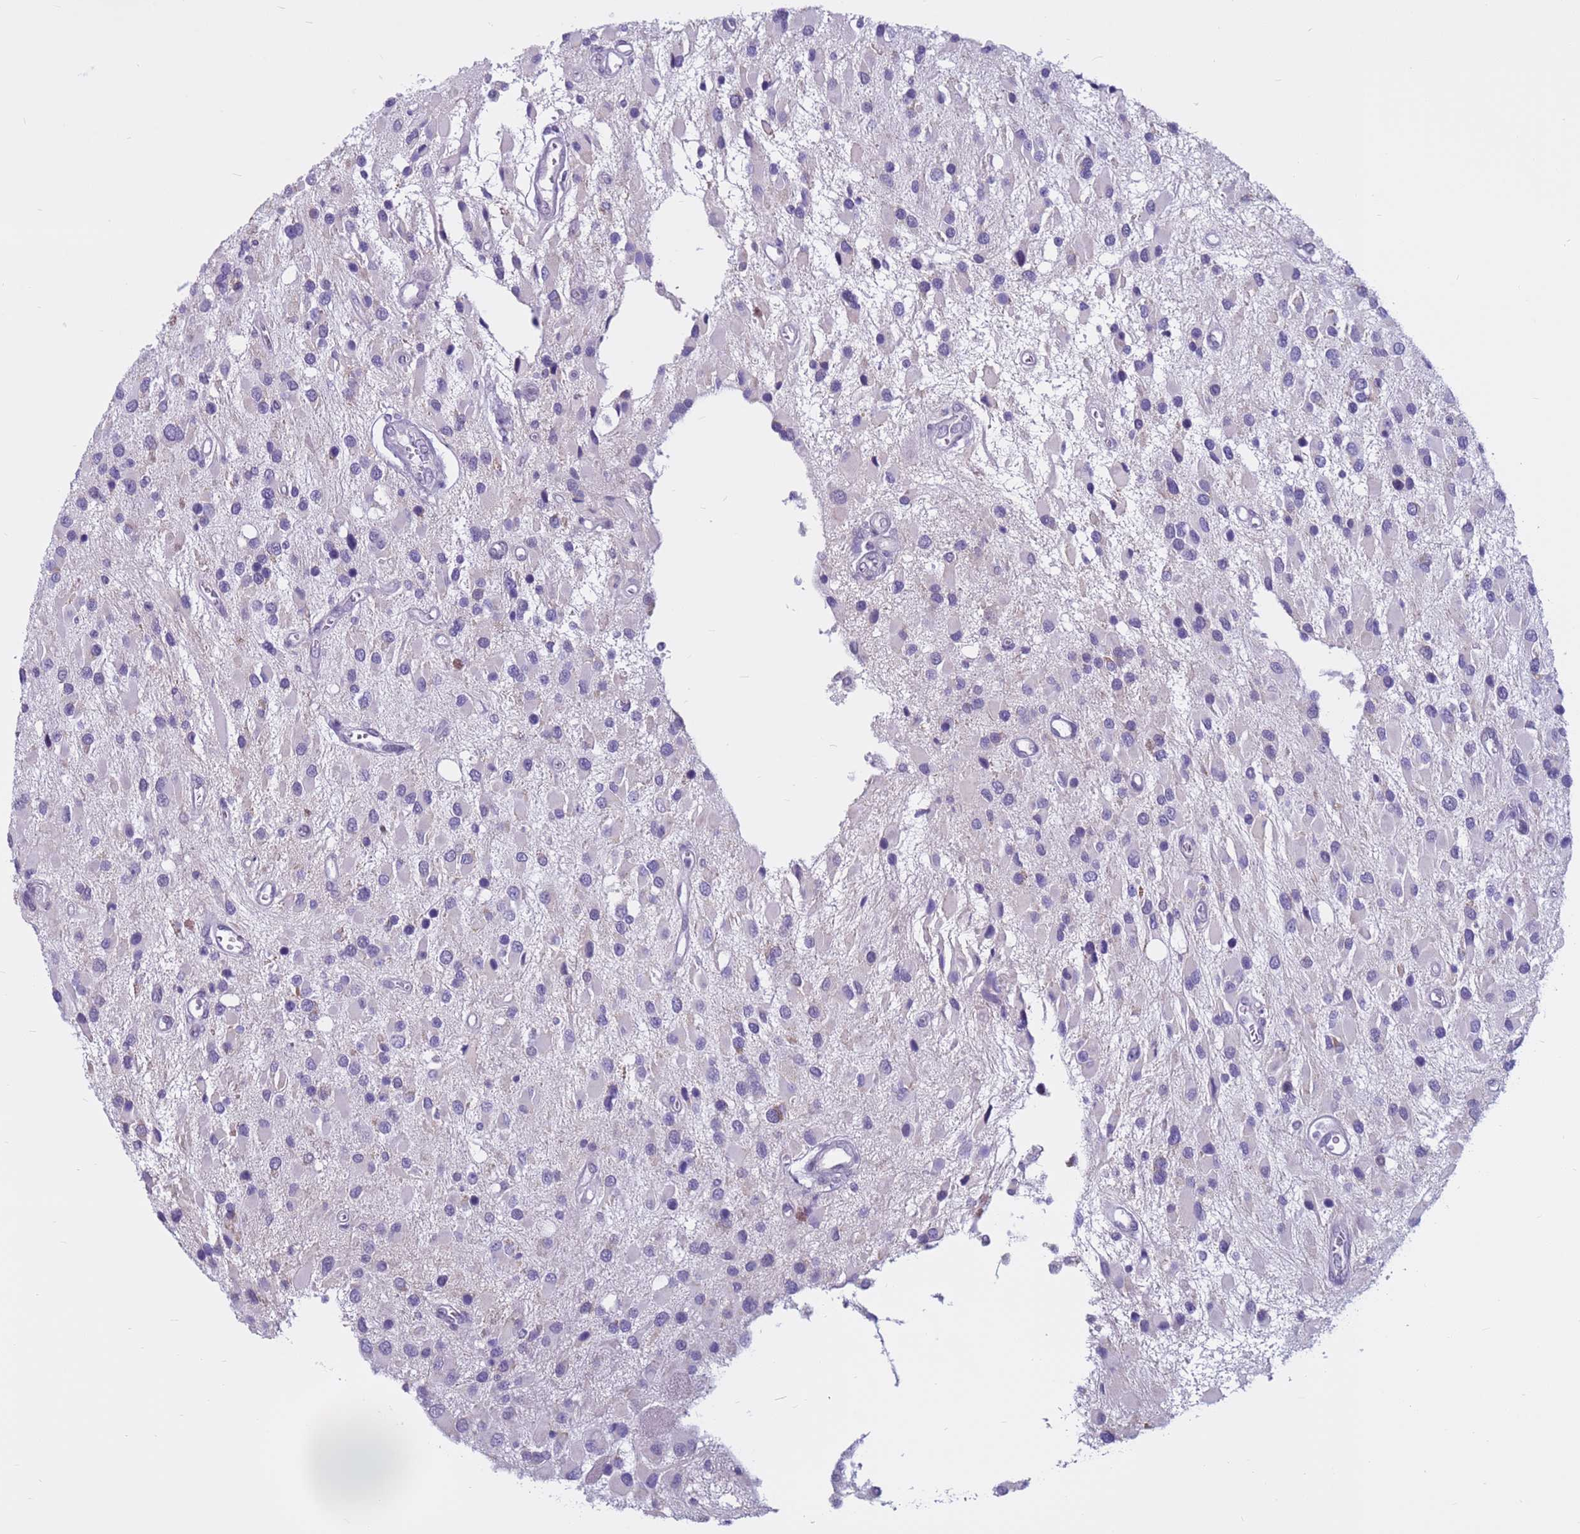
{"staining": {"intensity": "negative", "quantity": "none", "location": "none"}, "tissue": "glioma", "cell_type": "Tumor cells", "image_type": "cancer", "snomed": [{"axis": "morphology", "description": "Glioma, malignant, High grade"}, {"axis": "topography", "description": "Brain"}], "caption": "This is an immunohistochemistry image of malignant glioma (high-grade). There is no positivity in tumor cells.", "gene": "CDK2AP2", "patient": {"sex": "male", "age": 53}}